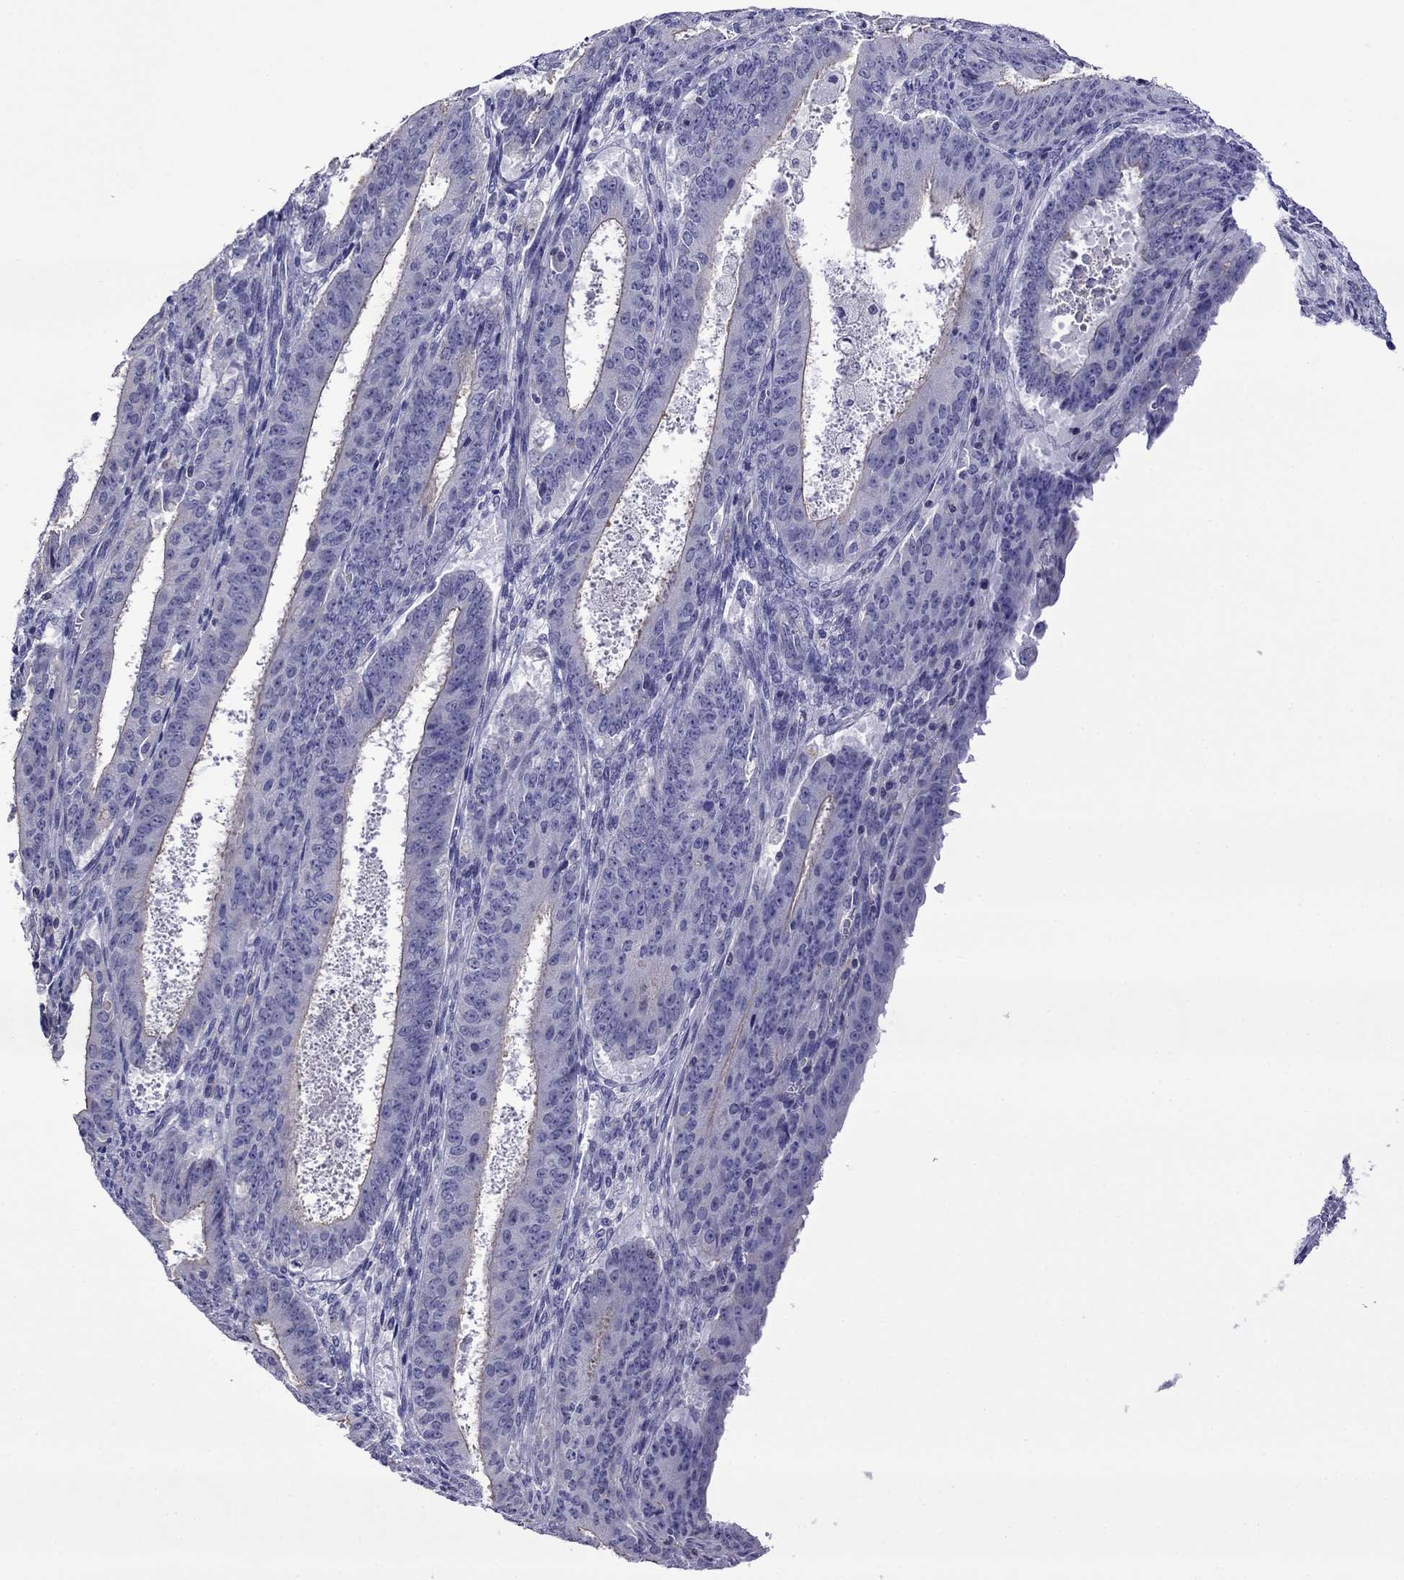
{"staining": {"intensity": "negative", "quantity": "none", "location": "none"}, "tissue": "ovarian cancer", "cell_type": "Tumor cells", "image_type": "cancer", "snomed": [{"axis": "morphology", "description": "Carcinoma, endometroid"}, {"axis": "topography", "description": "Ovary"}], "caption": "A histopathology image of human ovarian cancer (endometroid carcinoma) is negative for staining in tumor cells. (DAB immunohistochemistry (IHC), high magnification).", "gene": "STAR", "patient": {"sex": "female", "age": 42}}